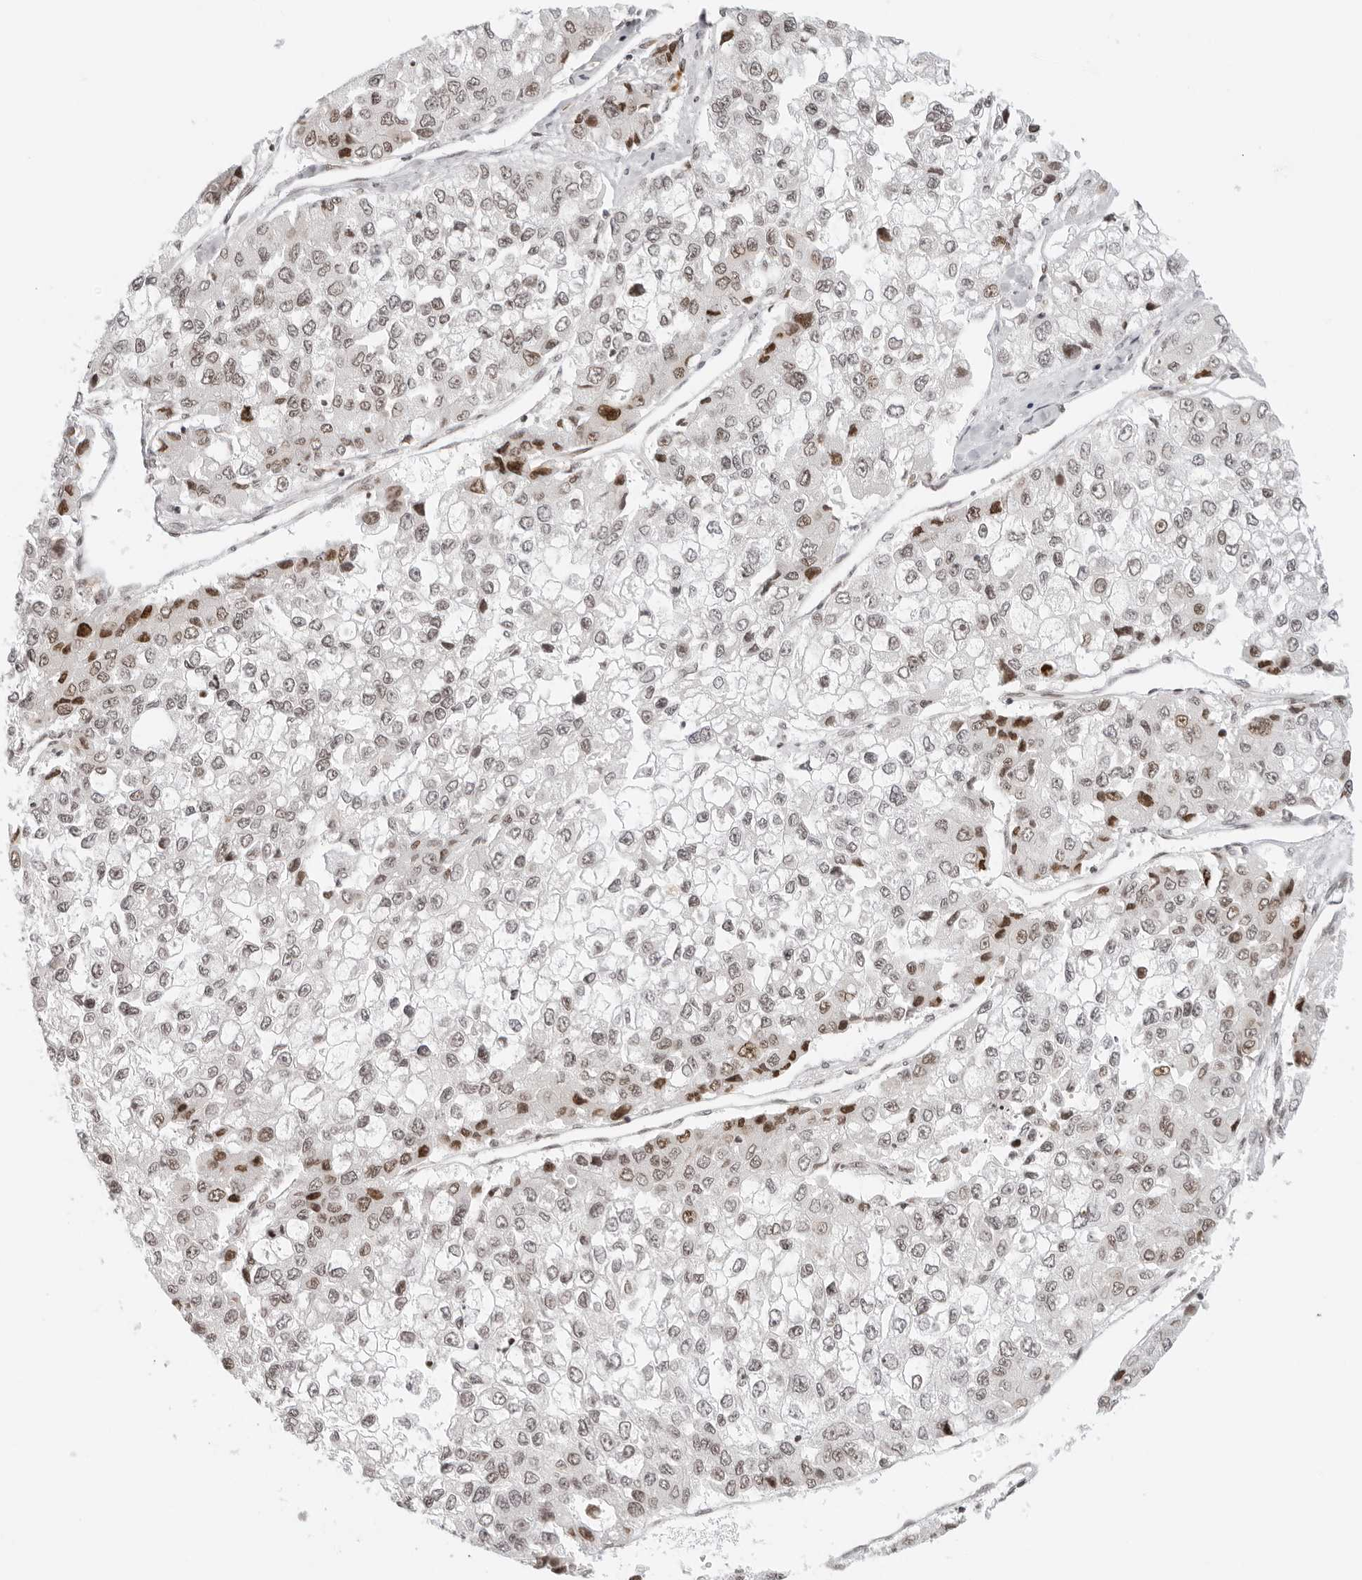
{"staining": {"intensity": "moderate", "quantity": "<25%", "location": "nuclear"}, "tissue": "liver cancer", "cell_type": "Tumor cells", "image_type": "cancer", "snomed": [{"axis": "morphology", "description": "Carcinoma, Hepatocellular, NOS"}, {"axis": "topography", "description": "Liver"}], "caption": "Human liver cancer stained with a protein marker demonstrates moderate staining in tumor cells.", "gene": "RCC1", "patient": {"sex": "female", "age": 66}}